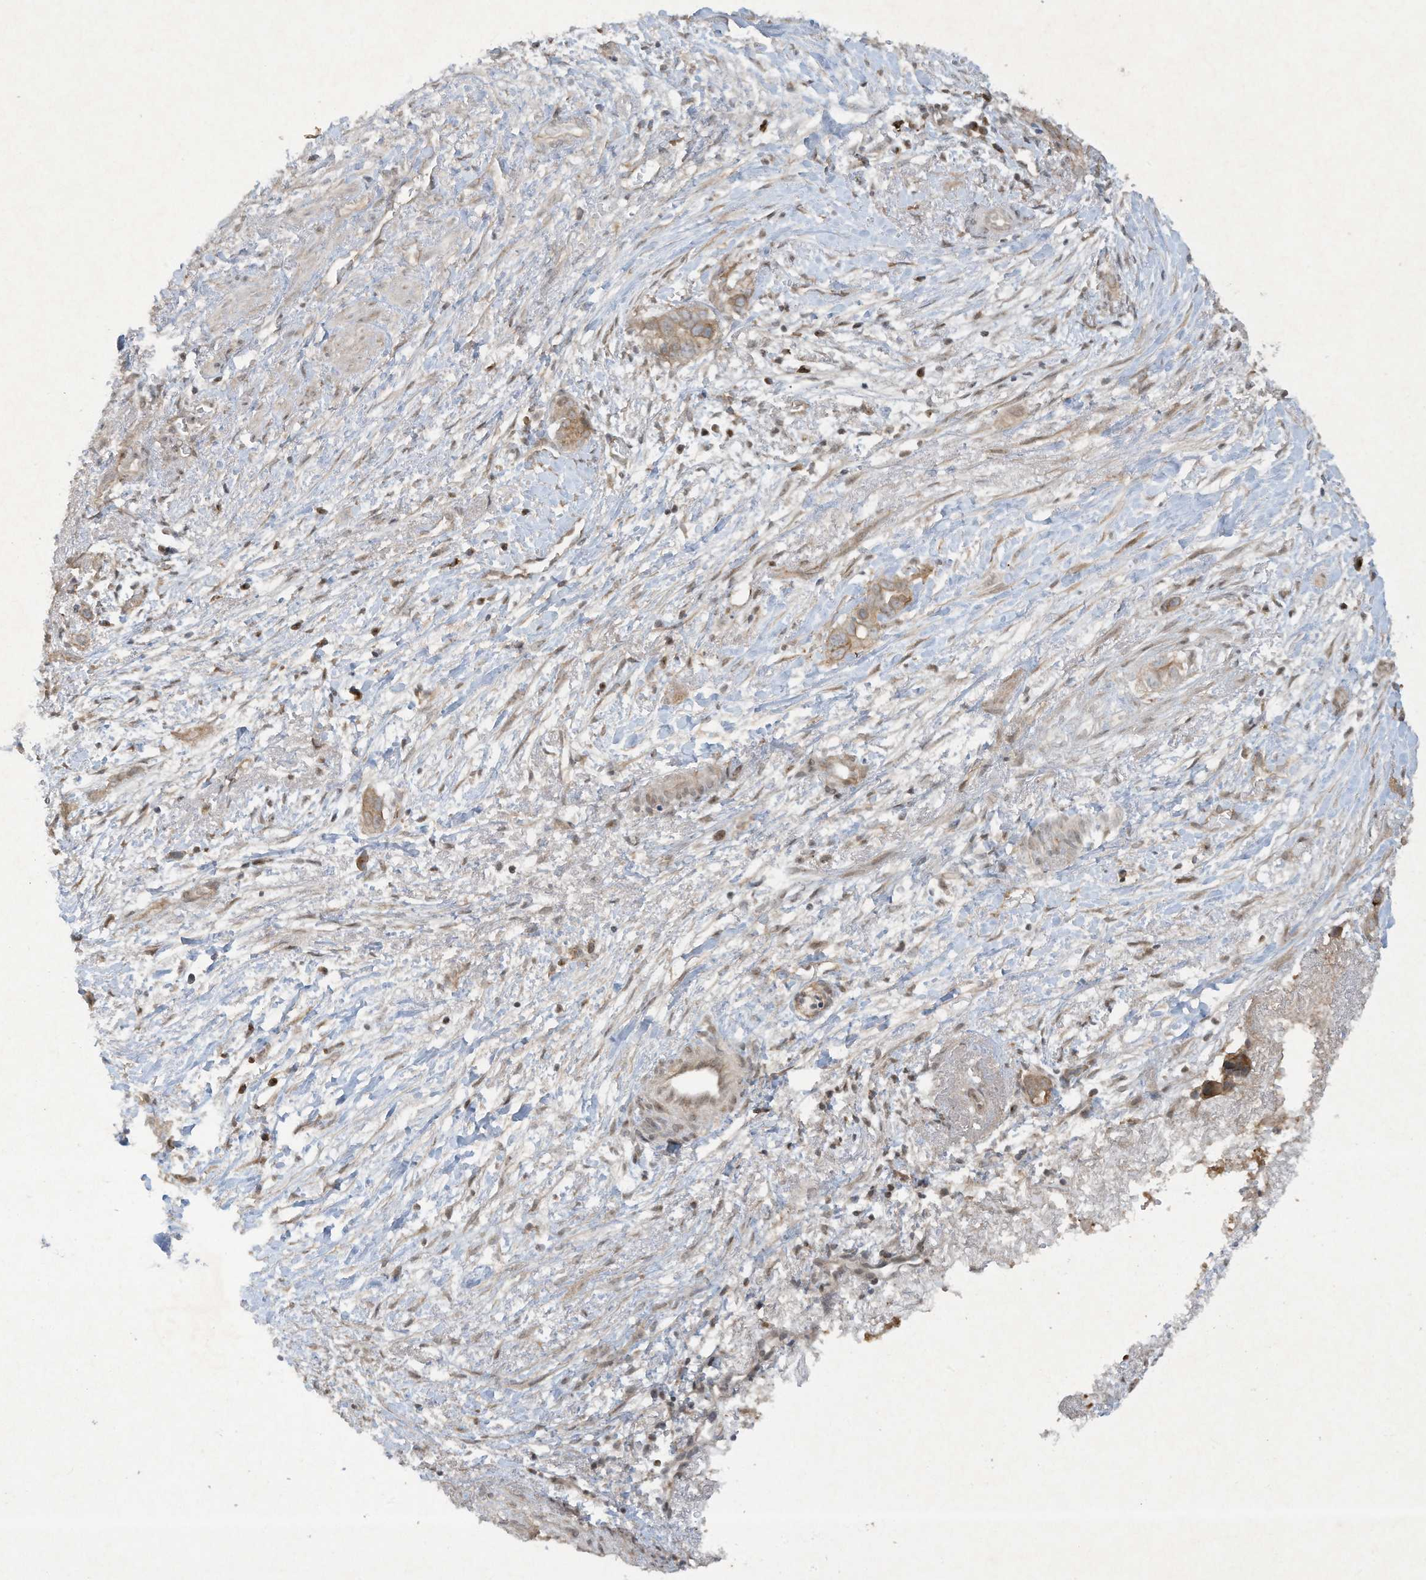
{"staining": {"intensity": "weak", "quantity": ">75%", "location": "cytoplasmic/membranous"}, "tissue": "liver cancer", "cell_type": "Tumor cells", "image_type": "cancer", "snomed": [{"axis": "morphology", "description": "Cholangiocarcinoma"}, {"axis": "topography", "description": "Liver"}], "caption": "There is low levels of weak cytoplasmic/membranous positivity in tumor cells of liver cholangiocarcinoma, as demonstrated by immunohistochemical staining (brown color).", "gene": "FETUB", "patient": {"sex": "female", "age": 79}}